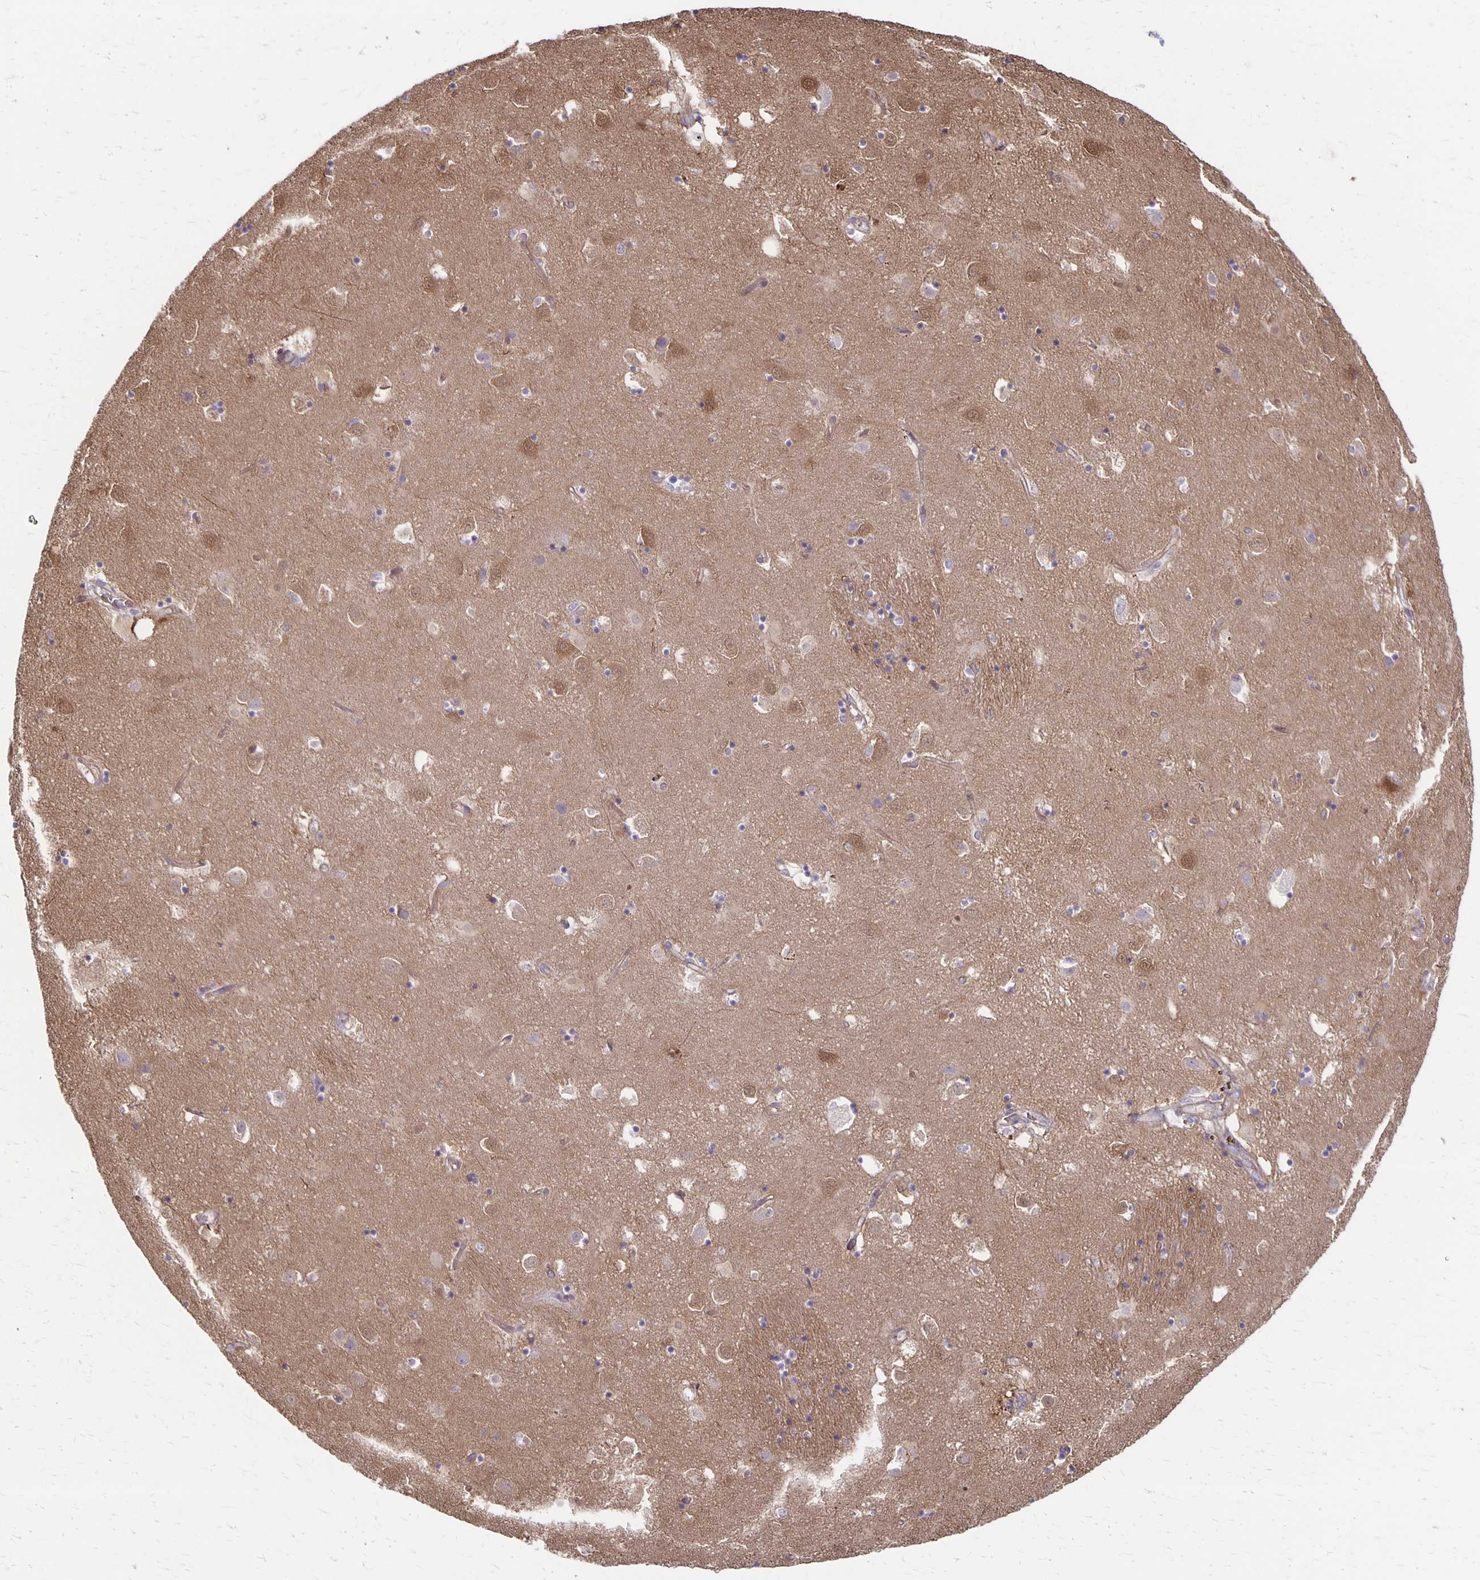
{"staining": {"intensity": "negative", "quantity": "none", "location": "none"}, "tissue": "caudate", "cell_type": "Glial cells", "image_type": "normal", "snomed": [{"axis": "morphology", "description": "Normal tissue, NOS"}, {"axis": "topography", "description": "Lateral ventricle wall"}], "caption": "IHC image of unremarkable human caudate stained for a protein (brown), which shows no positivity in glial cells.", "gene": "PPP1R3E", "patient": {"sex": "male", "age": 58}}